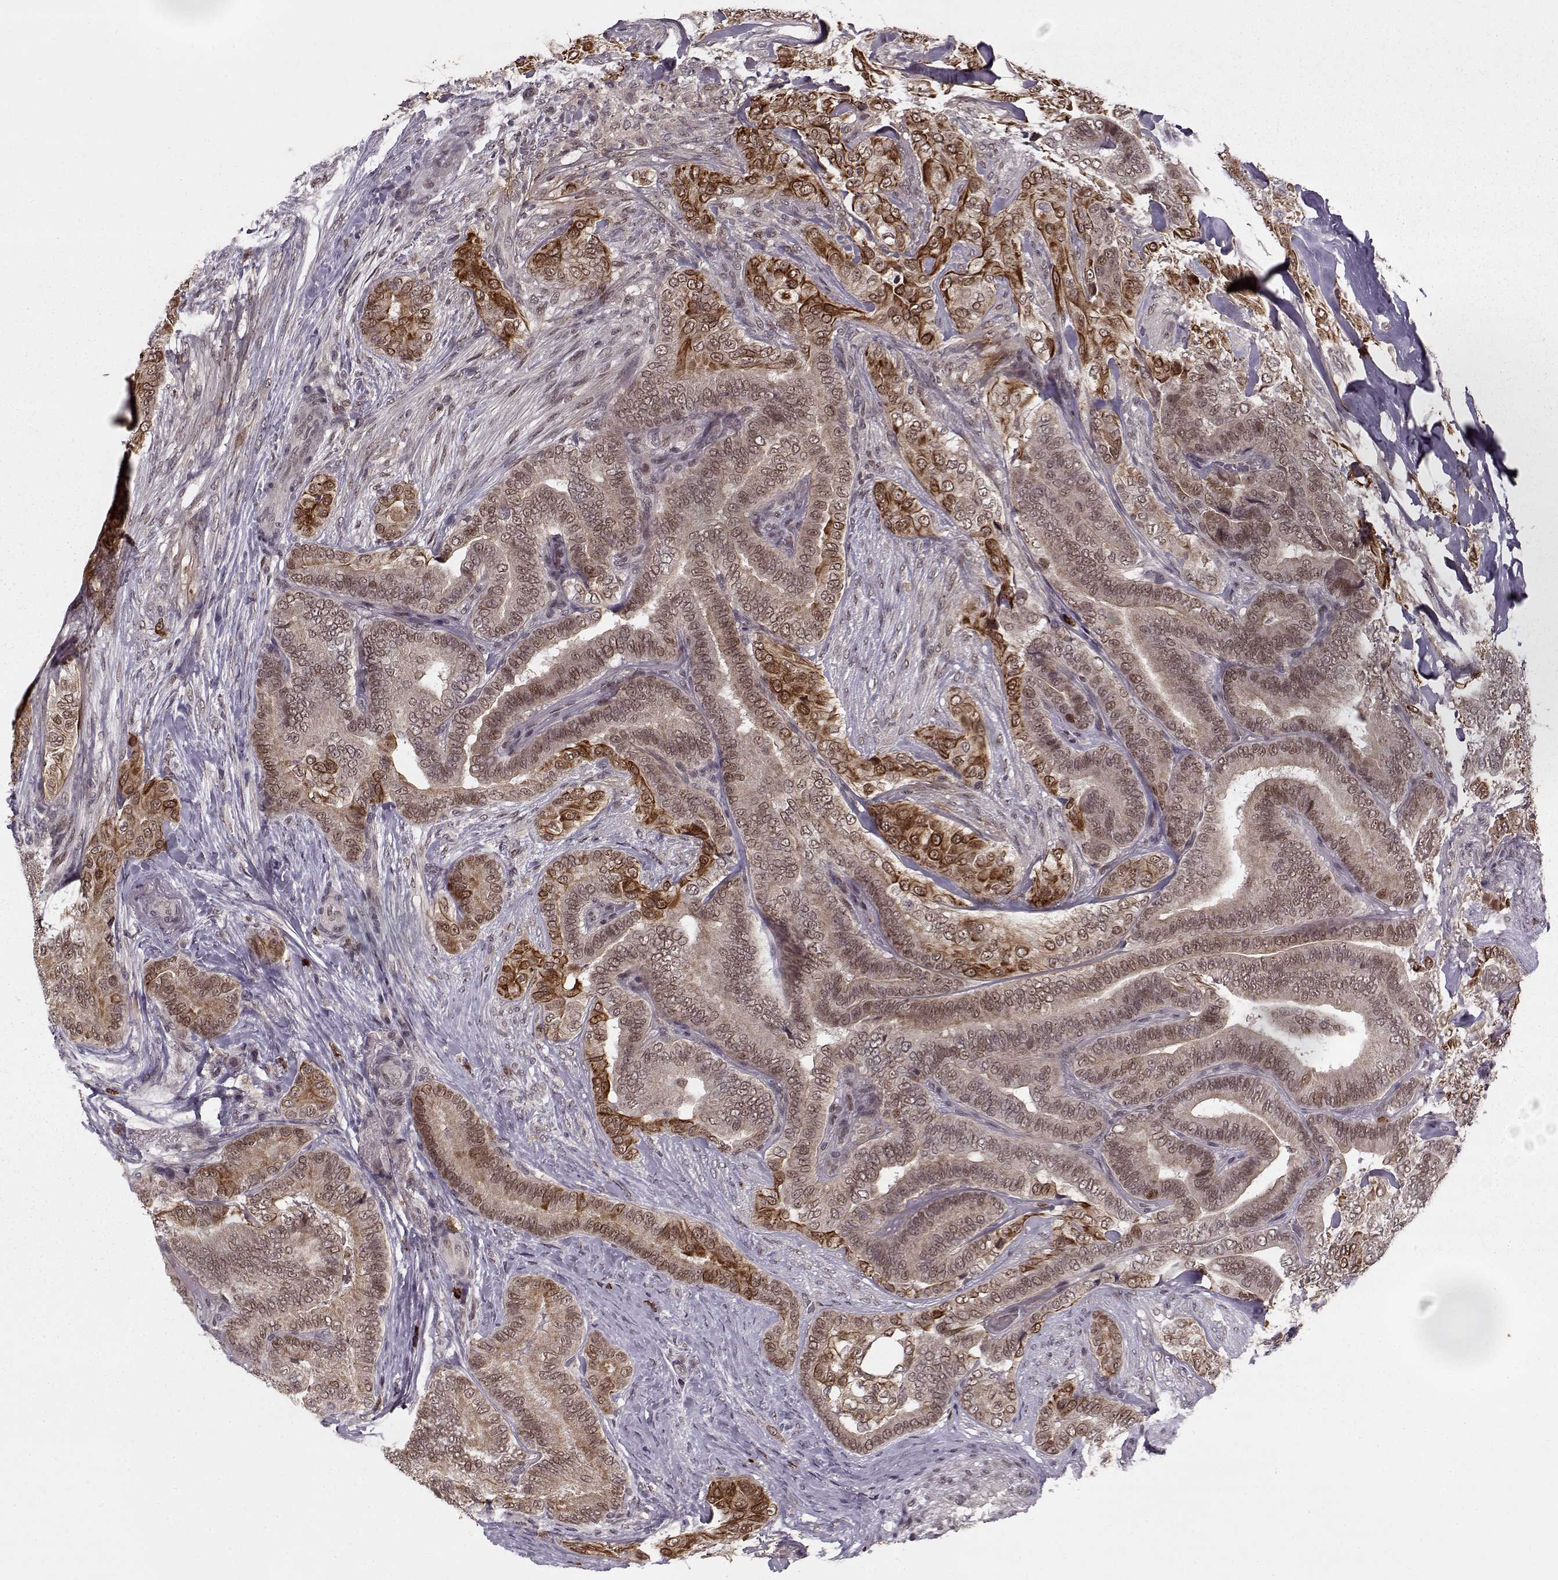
{"staining": {"intensity": "strong", "quantity": "25%-75%", "location": "cytoplasmic/membranous"}, "tissue": "thyroid cancer", "cell_type": "Tumor cells", "image_type": "cancer", "snomed": [{"axis": "morphology", "description": "Papillary adenocarcinoma, NOS"}, {"axis": "topography", "description": "Thyroid gland"}], "caption": "Immunohistochemistry (IHC) staining of thyroid cancer, which displays high levels of strong cytoplasmic/membranous staining in approximately 25%-75% of tumor cells indicating strong cytoplasmic/membranous protein positivity. The staining was performed using DAB (brown) for protein detection and nuclei were counterstained in hematoxylin (blue).", "gene": "DENND4B", "patient": {"sex": "male", "age": 61}}